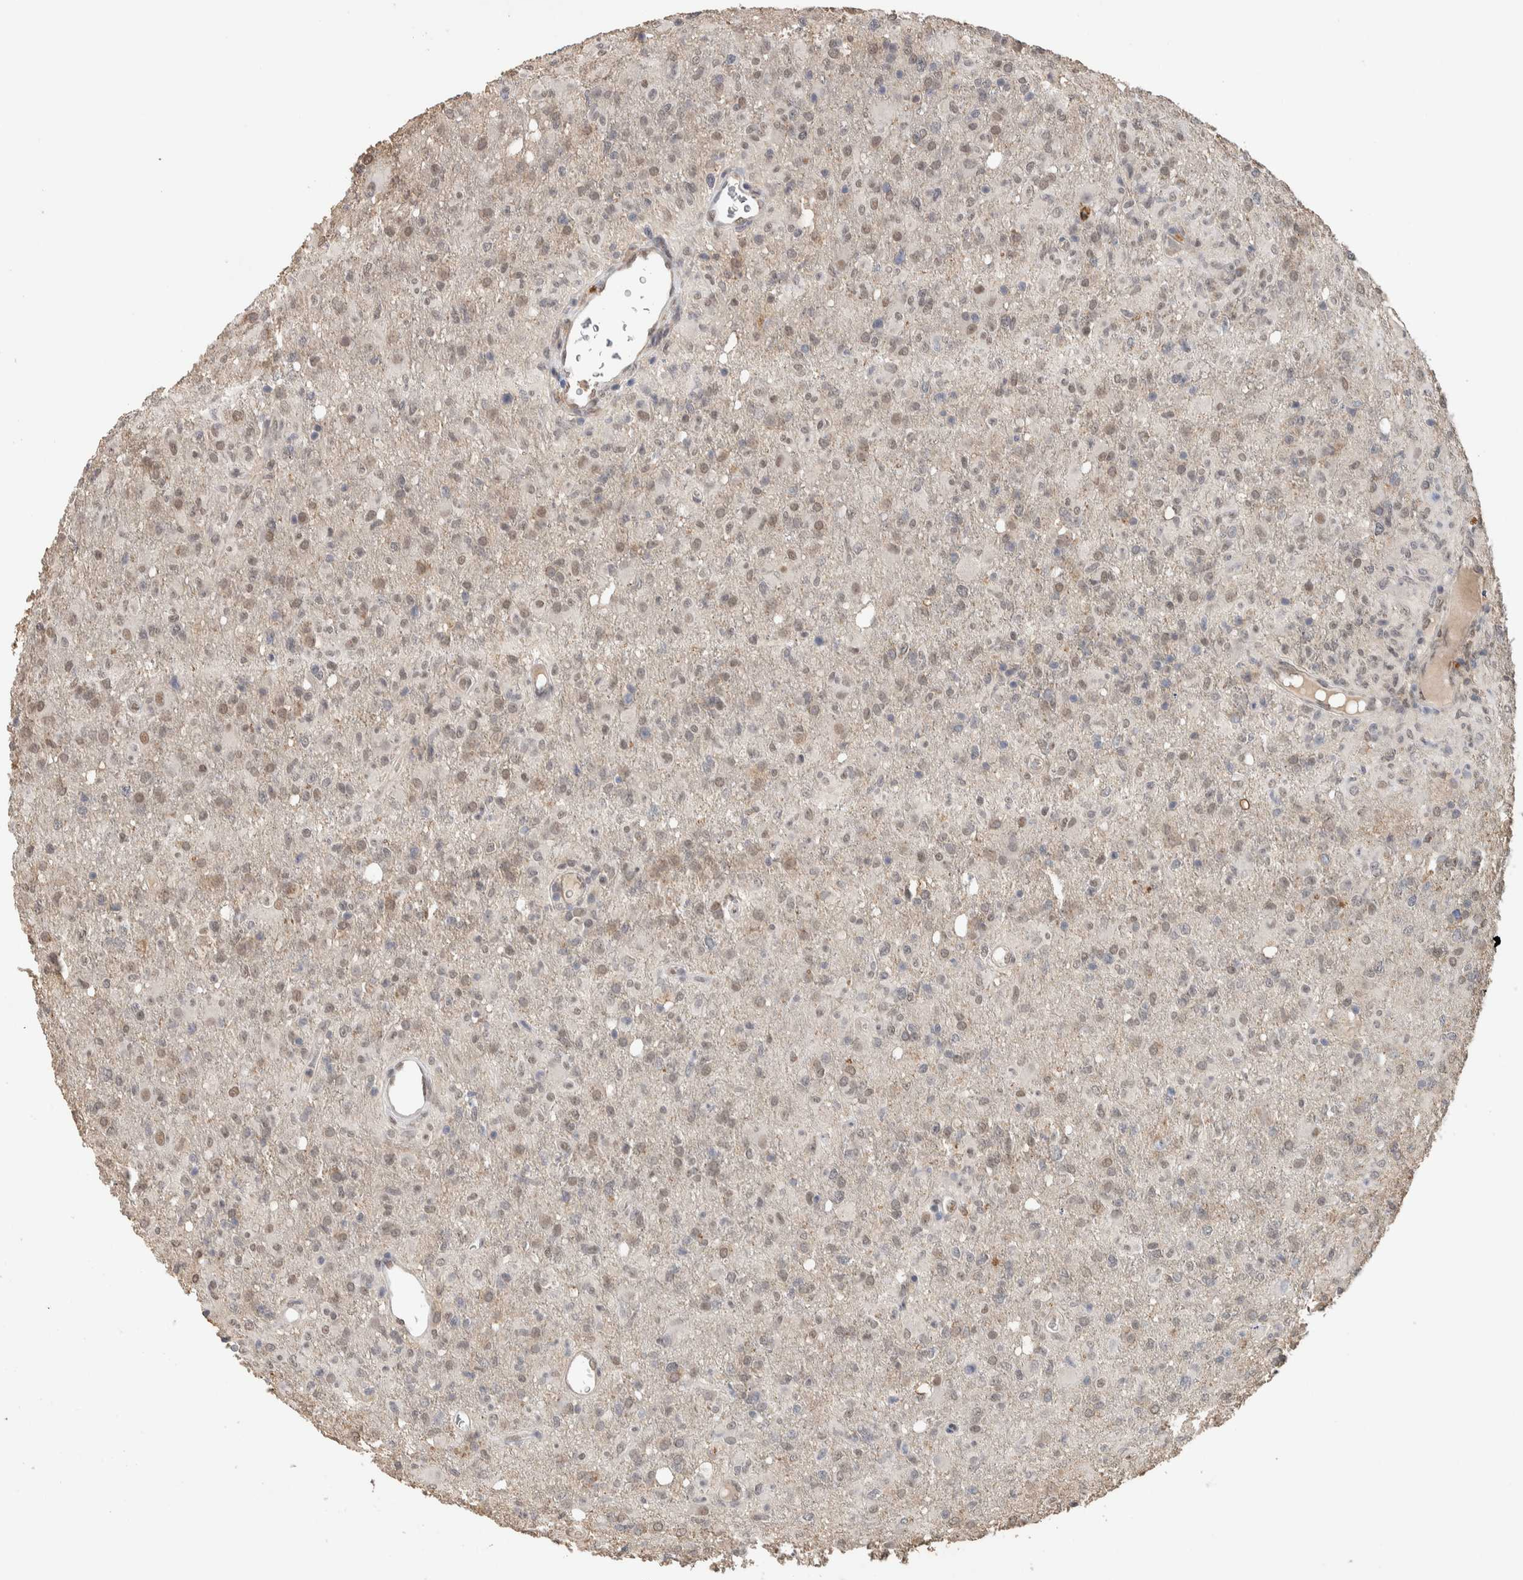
{"staining": {"intensity": "weak", "quantity": "25%-75%", "location": "nuclear"}, "tissue": "glioma", "cell_type": "Tumor cells", "image_type": "cancer", "snomed": [{"axis": "morphology", "description": "Glioma, malignant, High grade"}, {"axis": "topography", "description": "Brain"}], "caption": "A low amount of weak nuclear expression is appreciated in about 25%-75% of tumor cells in glioma tissue.", "gene": "CYSRT1", "patient": {"sex": "female", "age": 57}}